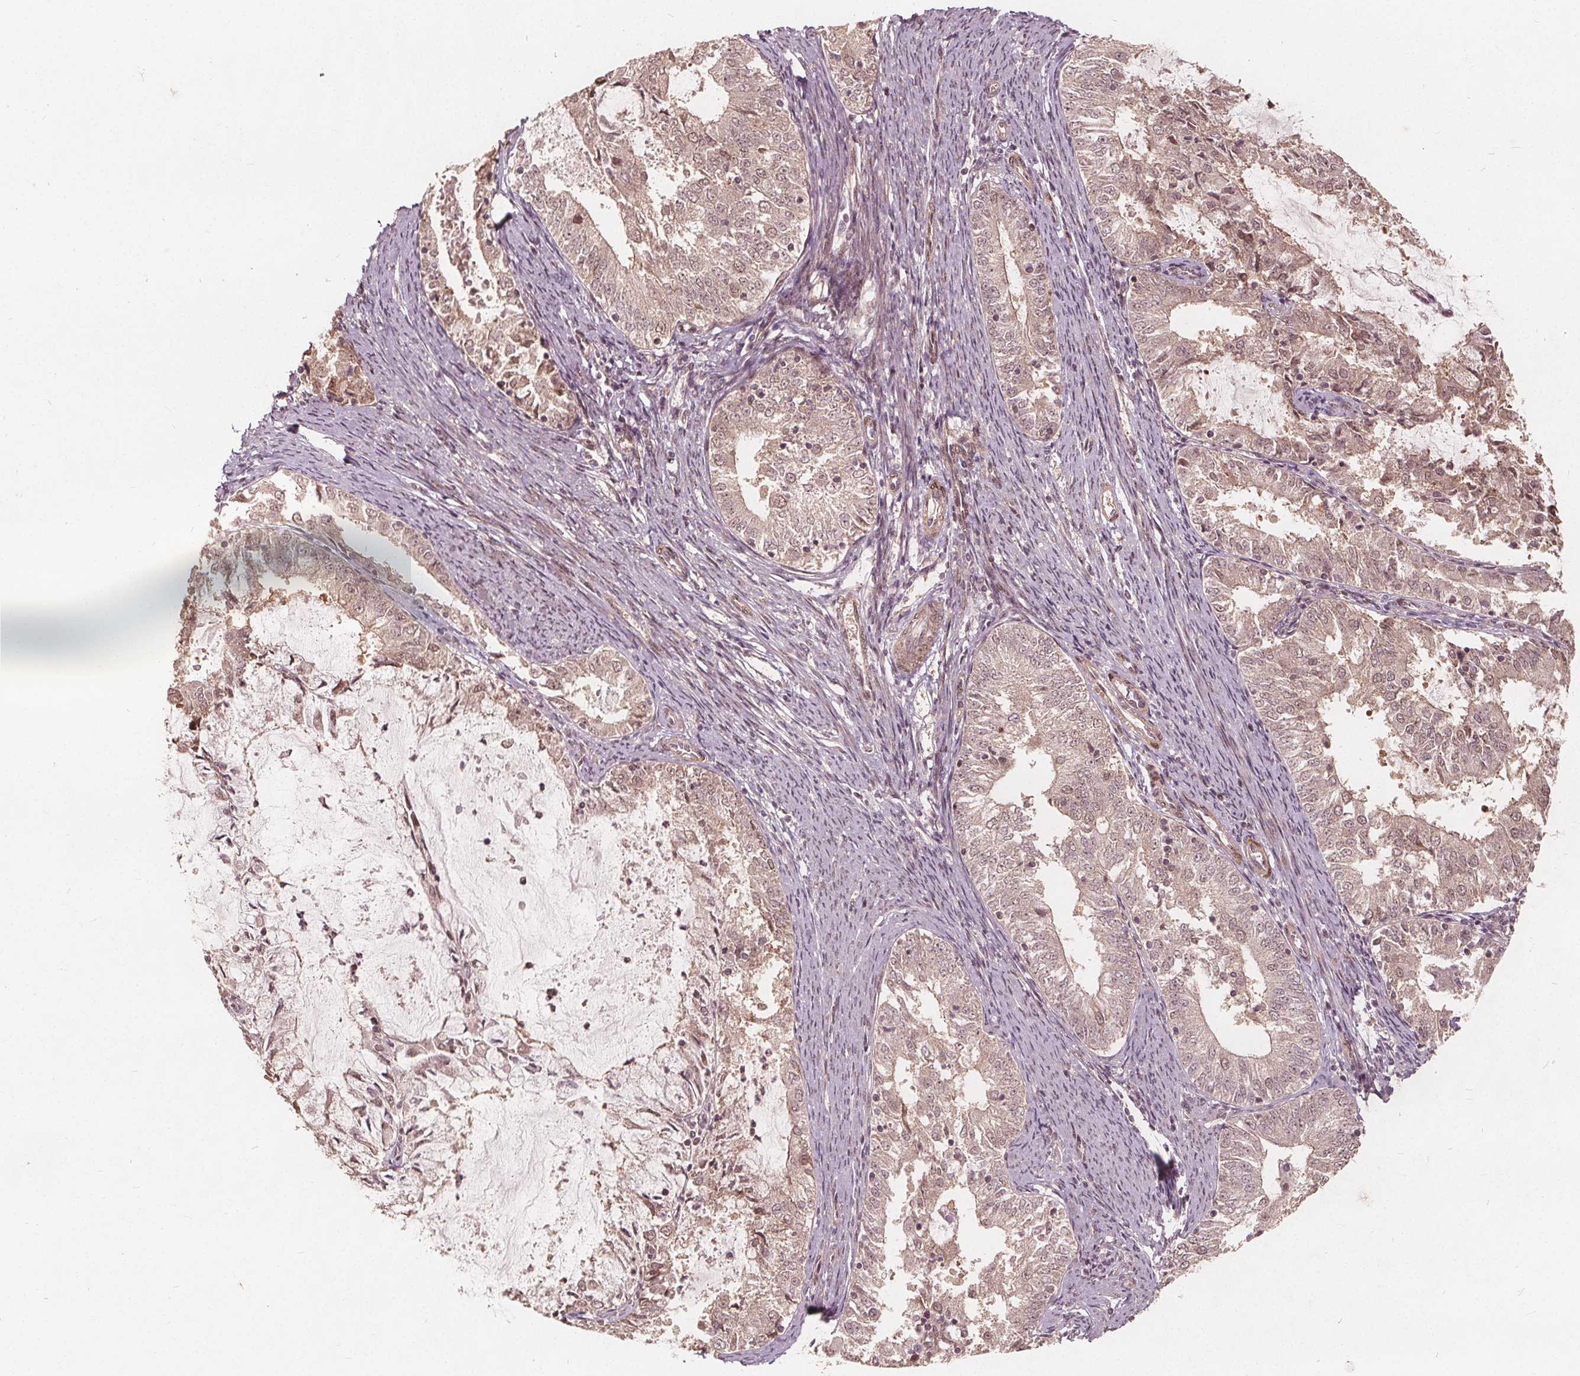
{"staining": {"intensity": "weak", "quantity": ">75%", "location": "cytoplasmic/membranous,nuclear"}, "tissue": "endometrial cancer", "cell_type": "Tumor cells", "image_type": "cancer", "snomed": [{"axis": "morphology", "description": "Adenocarcinoma, NOS"}, {"axis": "topography", "description": "Endometrium"}], "caption": "A photomicrograph showing weak cytoplasmic/membranous and nuclear positivity in approximately >75% of tumor cells in adenocarcinoma (endometrial), as visualized by brown immunohistochemical staining.", "gene": "PPP1CB", "patient": {"sex": "female", "age": 57}}